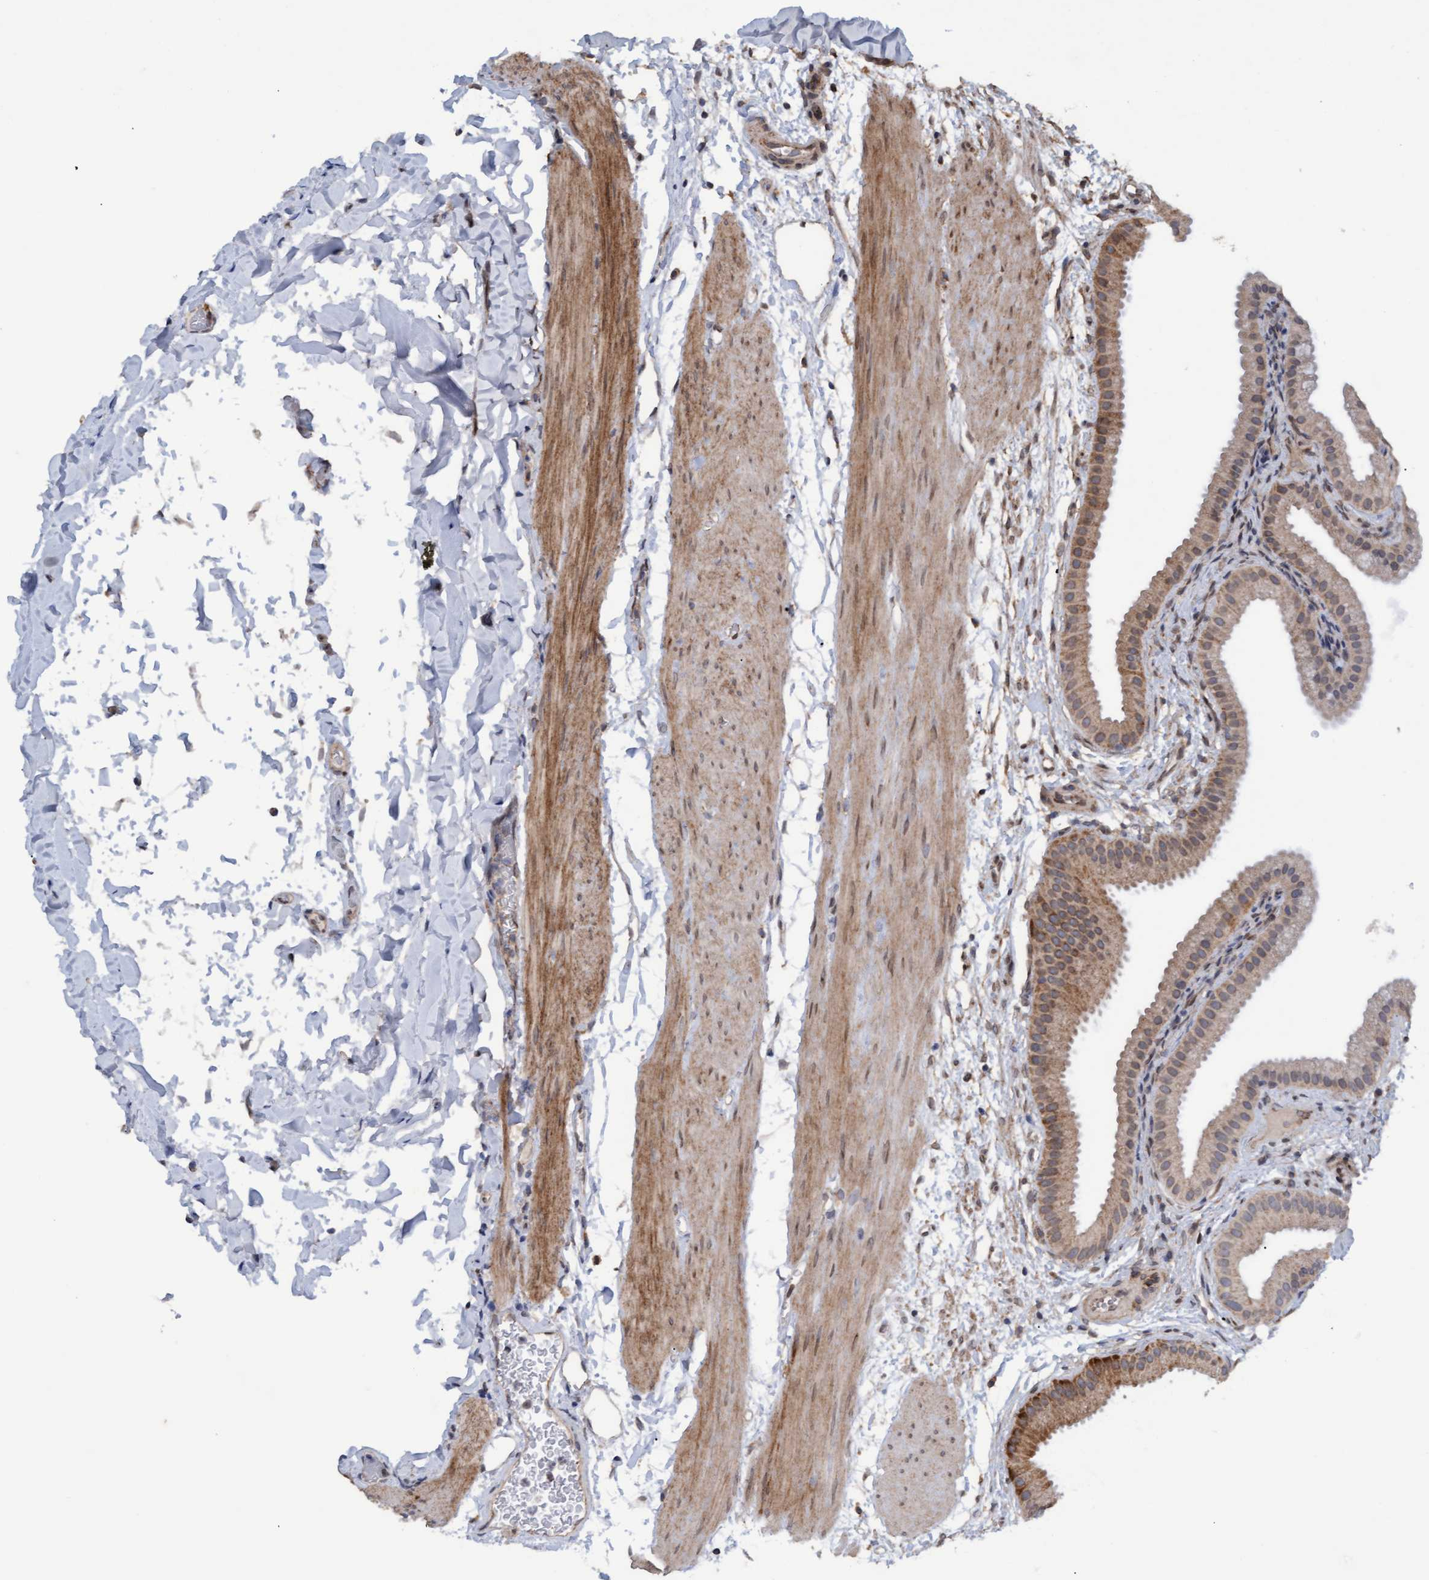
{"staining": {"intensity": "moderate", "quantity": ">75%", "location": "cytoplasmic/membranous"}, "tissue": "gallbladder", "cell_type": "Glandular cells", "image_type": "normal", "snomed": [{"axis": "morphology", "description": "Normal tissue, NOS"}, {"axis": "topography", "description": "Gallbladder"}], "caption": "IHC micrograph of normal human gallbladder stained for a protein (brown), which demonstrates medium levels of moderate cytoplasmic/membranous staining in about >75% of glandular cells.", "gene": "MGLL", "patient": {"sex": "female", "age": 64}}